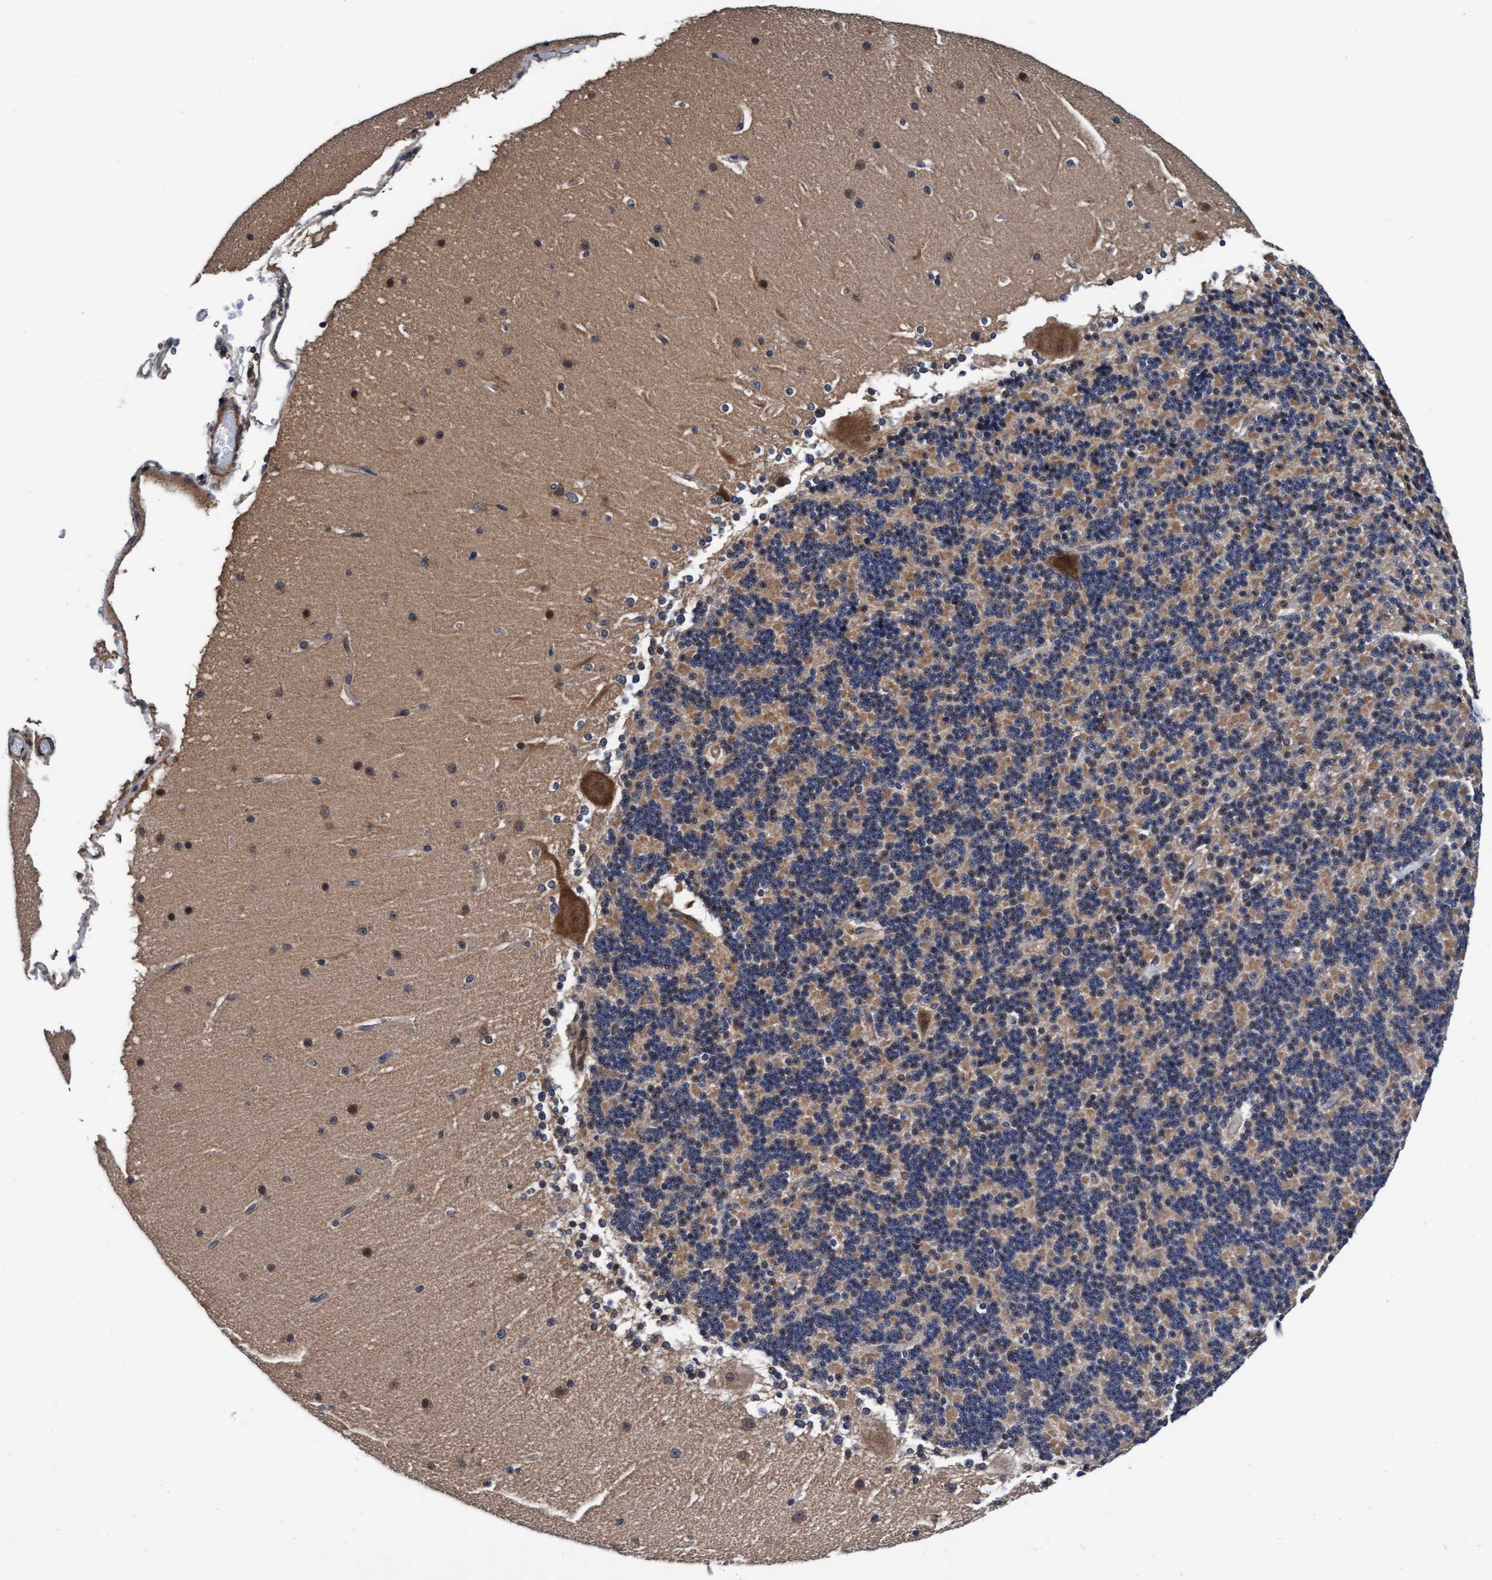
{"staining": {"intensity": "moderate", "quantity": "25%-75%", "location": "cytoplasmic/membranous"}, "tissue": "cerebellum", "cell_type": "Cells in granular layer", "image_type": "normal", "snomed": [{"axis": "morphology", "description": "Normal tissue, NOS"}, {"axis": "topography", "description": "Cerebellum"}], "caption": "The photomicrograph shows immunohistochemical staining of benign cerebellum. There is moderate cytoplasmic/membranous staining is appreciated in about 25%-75% of cells in granular layer.", "gene": "EFCAB13", "patient": {"sex": "female", "age": 19}}